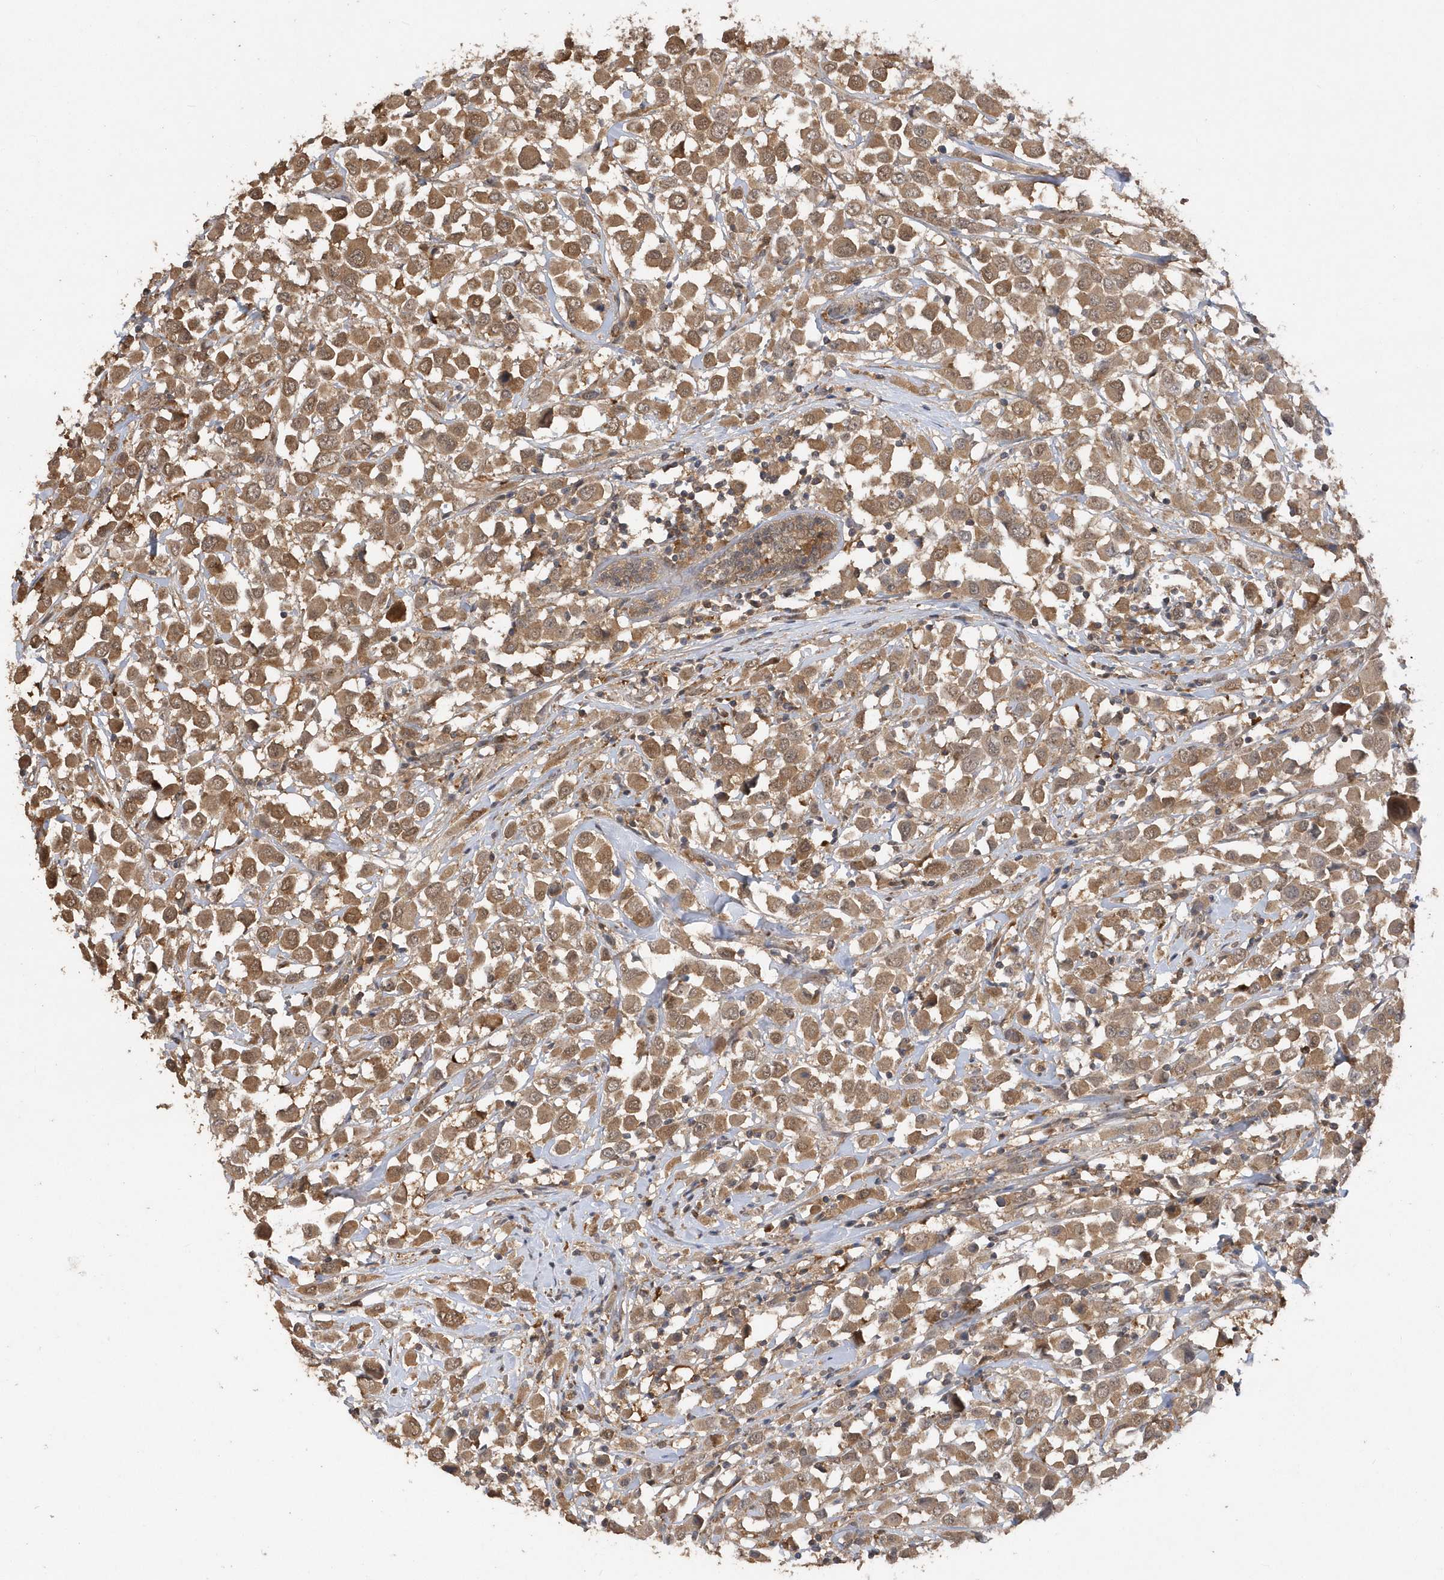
{"staining": {"intensity": "moderate", "quantity": ">75%", "location": "cytoplasmic/membranous"}, "tissue": "breast cancer", "cell_type": "Tumor cells", "image_type": "cancer", "snomed": [{"axis": "morphology", "description": "Duct carcinoma"}, {"axis": "topography", "description": "Breast"}], "caption": "Immunohistochemical staining of breast cancer (infiltrating ductal carcinoma) shows medium levels of moderate cytoplasmic/membranous protein positivity in approximately >75% of tumor cells.", "gene": "RPE", "patient": {"sex": "female", "age": 61}}